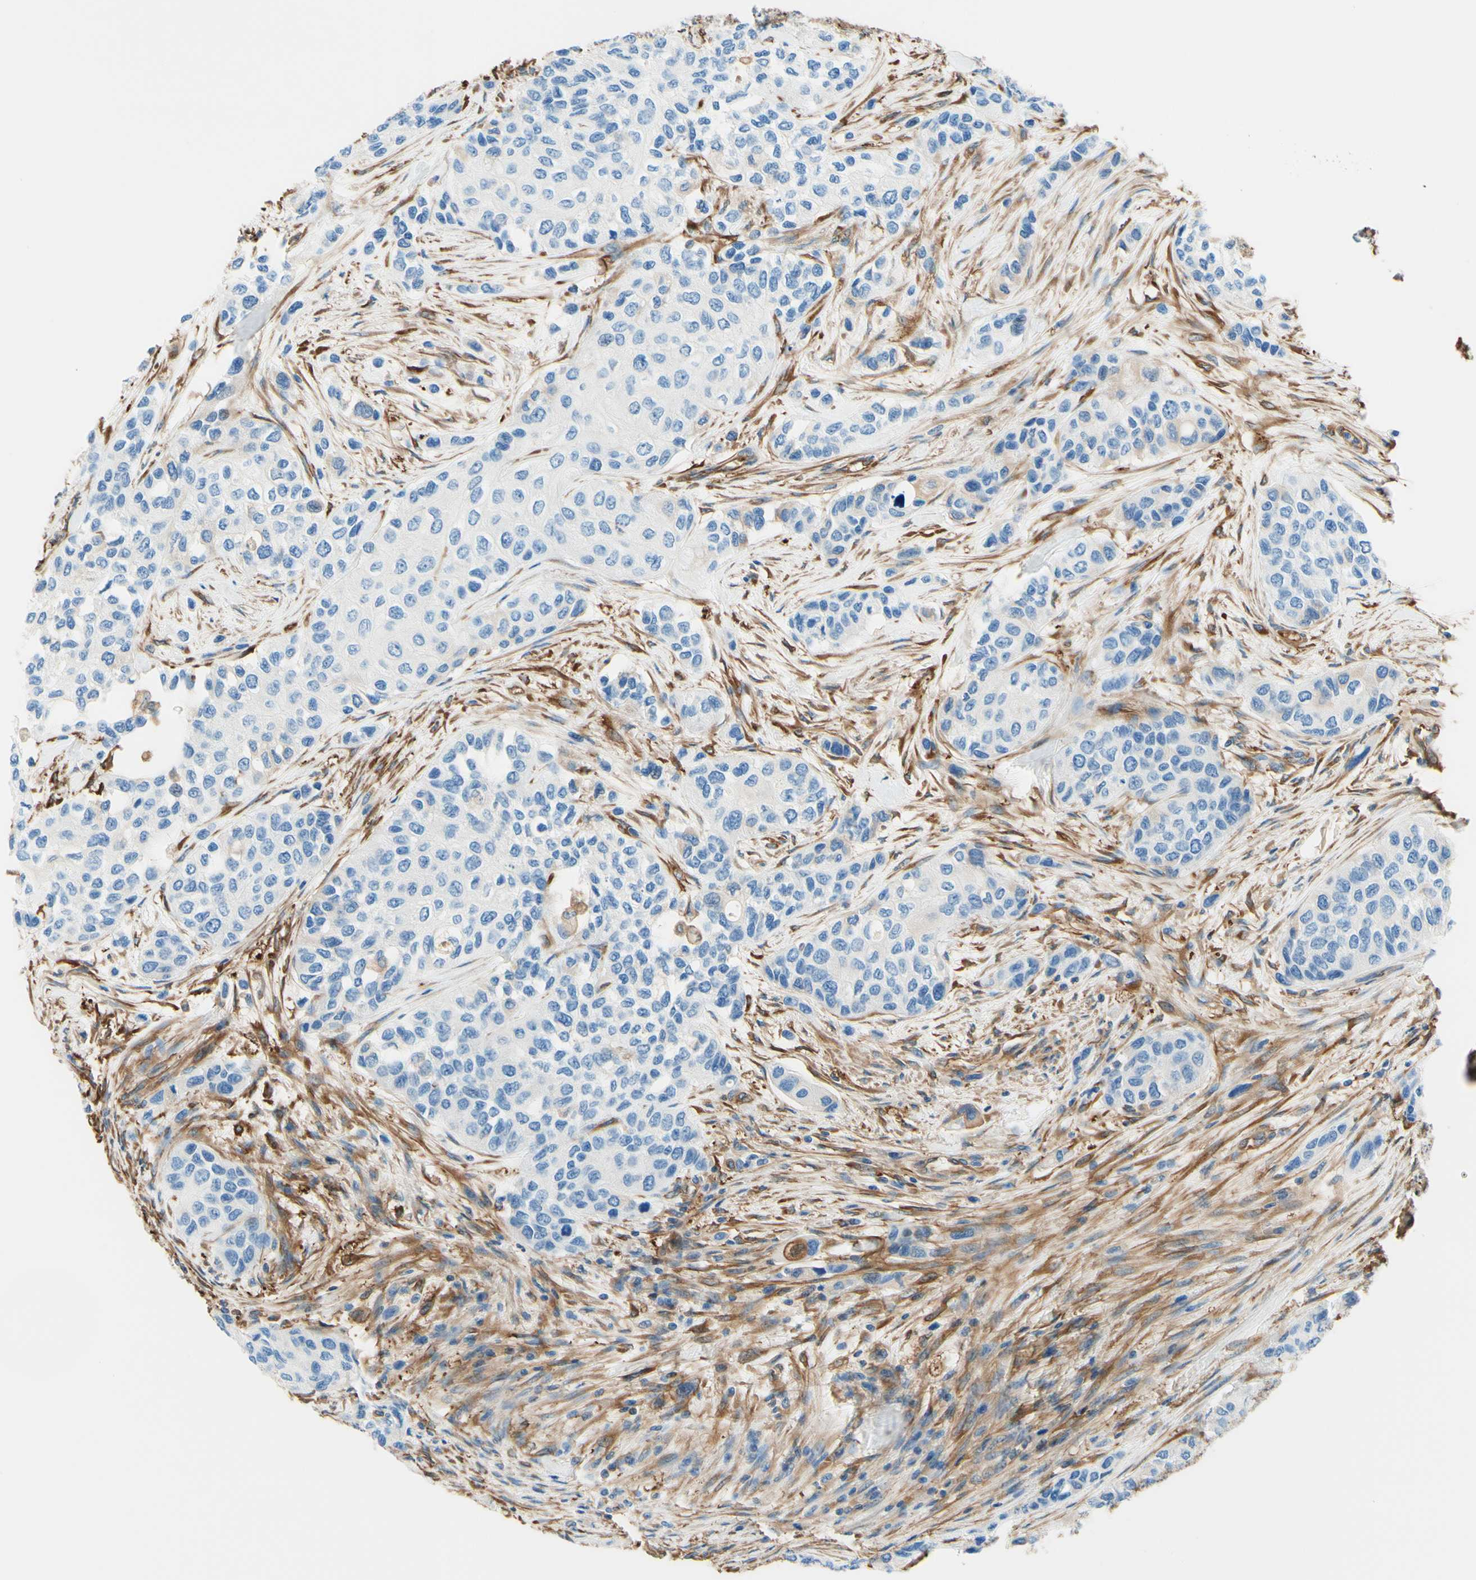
{"staining": {"intensity": "negative", "quantity": "none", "location": "none"}, "tissue": "urothelial cancer", "cell_type": "Tumor cells", "image_type": "cancer", "snomed": [{"axis": "morphology", "description": "Urothelial carcinoma, High grade"}, {"axis": "topography", "description": "Urinary bladder"}], "caption": "Protein analysis of urothelial cancer displays no significant expression in tumor cells. The staining is performed using DAB (3,3'-diaminobenzidine) brown chromogen with nuclei counter-stained in using hematoxylin.", "gene": "DPYSL3", "patient": {"sex": "female", "age": 56}}